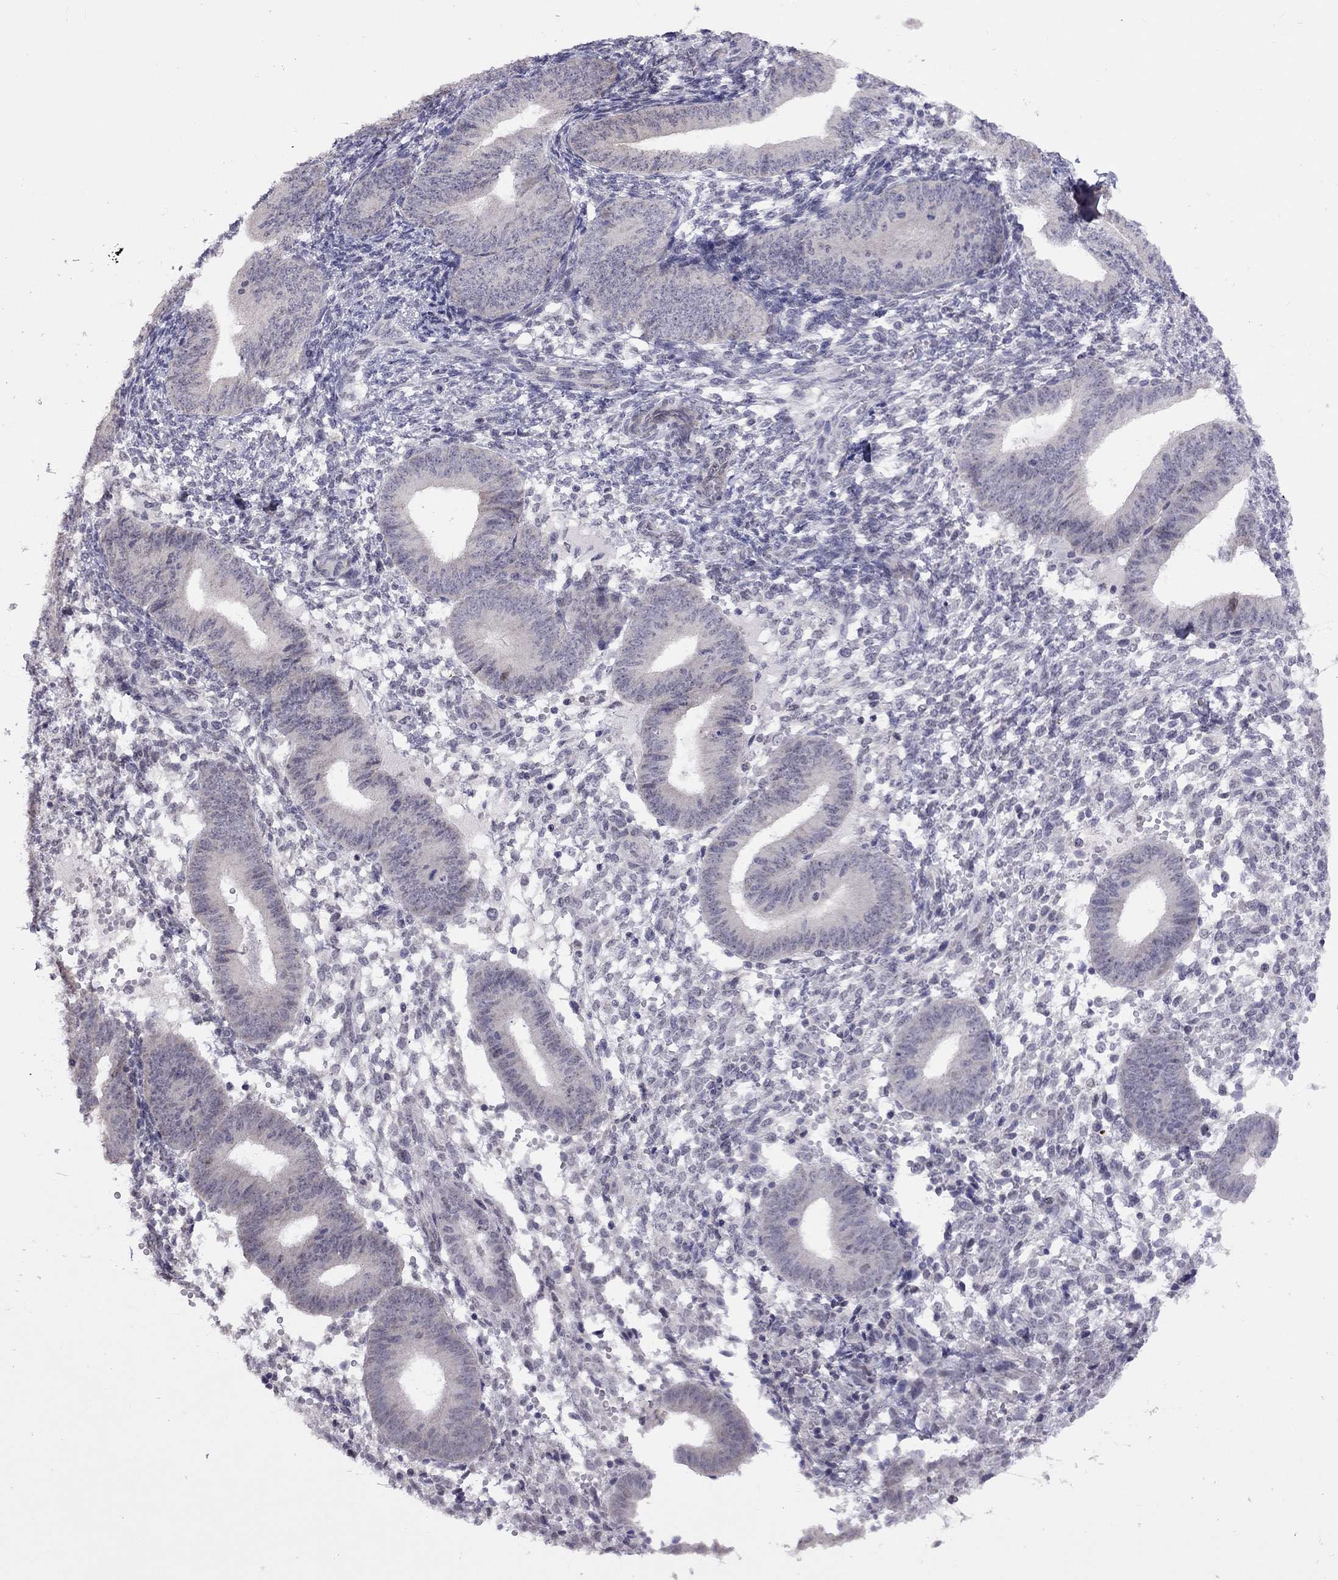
{"staining": {"intensity": "negative", "quantity": "none", "location": "none"}, "tissue": "endometrium", "cell_type": "Cells in endometrial stroma", "image_type": "normal", "snomed": [{"axis": "morphology", "description": "Normal tissue, NOS"}, {"axis": "topography", "description": "Endometrium"}], "caption": "Photomicrograph shows no protein positivity in cells in endometrial stroma of normal endometrium. (Immunohistochemistry, brightfield microscopy, high magnification).", "gene": "HES5", "patient": {"sex": "female", "age": 39}}